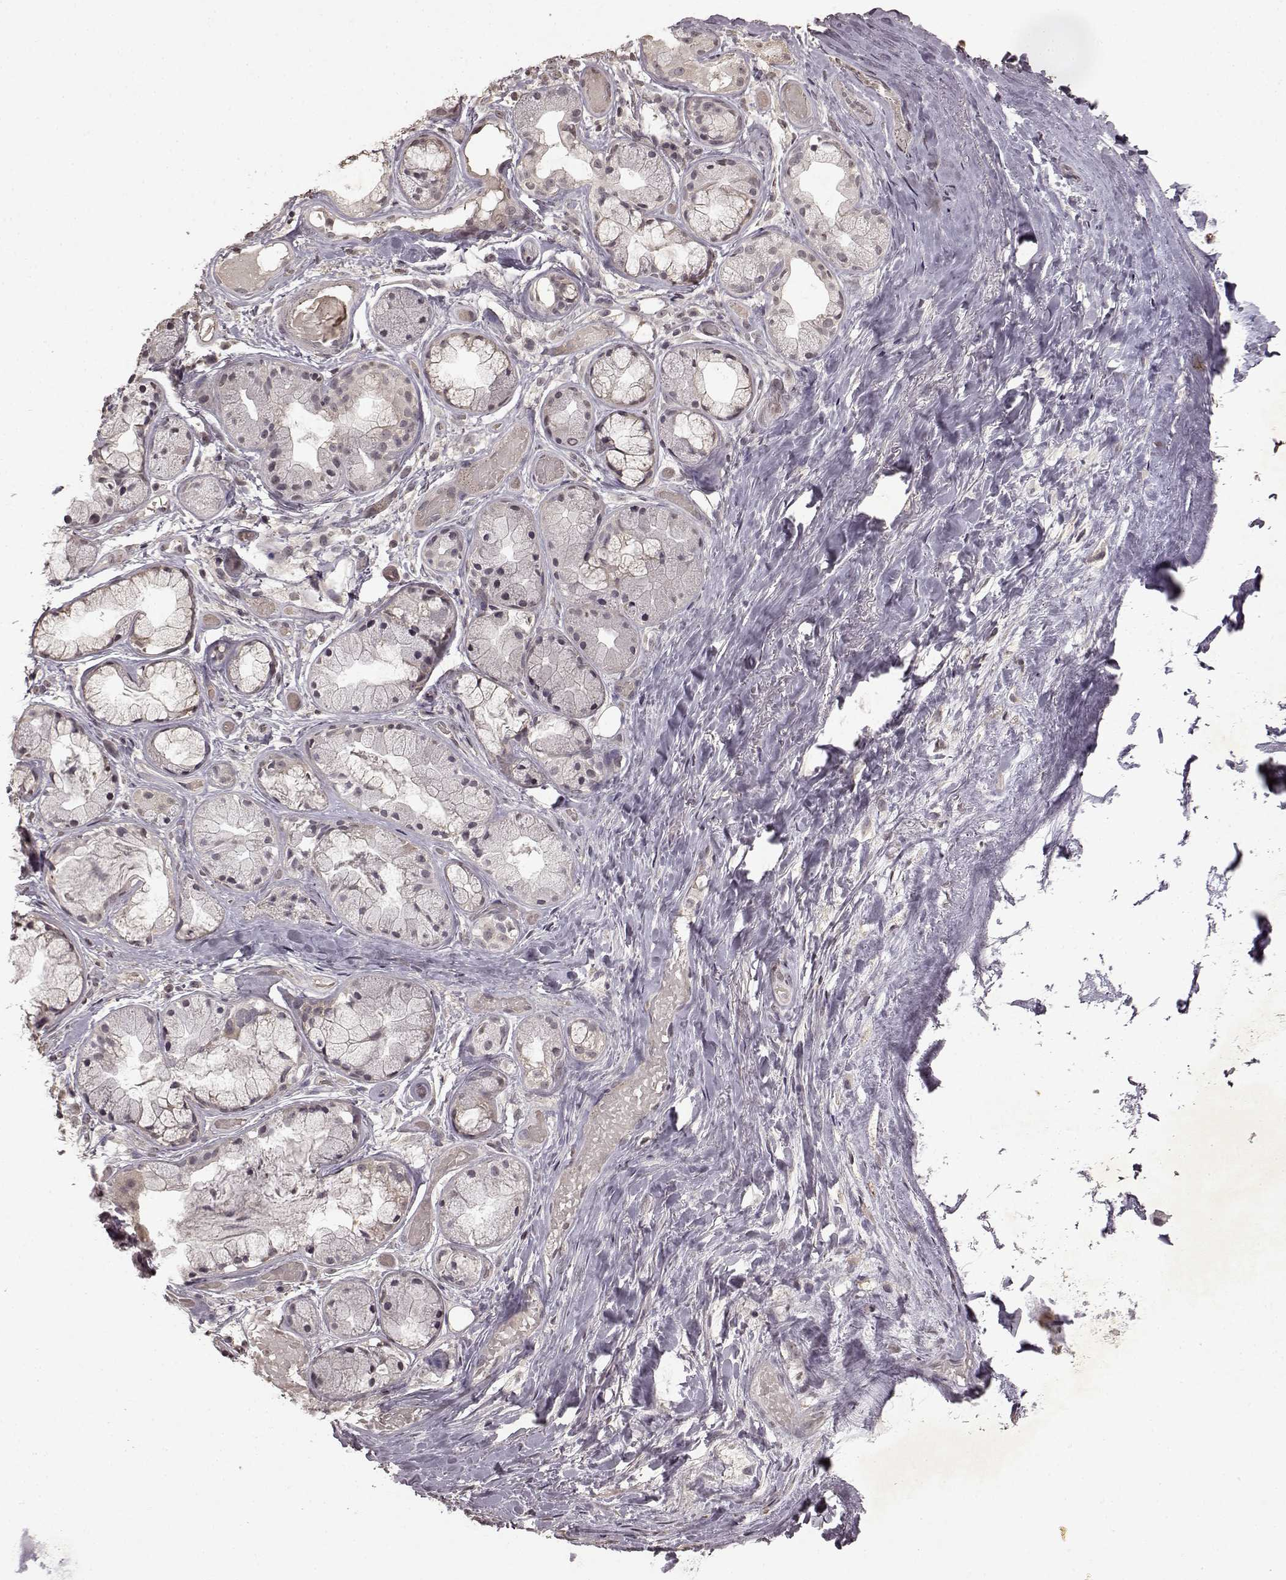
{"staining": {"intensity": "negative", "quantity": "none", "location": "none"}, "tissue": "soft tissue", "cell_type": "Fibroblasts", "image_type": "normal", "snomed": [{"axis": "morphology", "description": "Normal tissue, NOS"}, {"axis": "topography", "description": "Cartilage tissue"}], "caption": "This is a photomicrograph of immunohistochemistry (IHC) staining of benign soft tissue, which shows no staining in fibroblasts. Nuclei are stained in blue.", "gene": "LHB", "patient": {"sex": "male", "age": 62}}